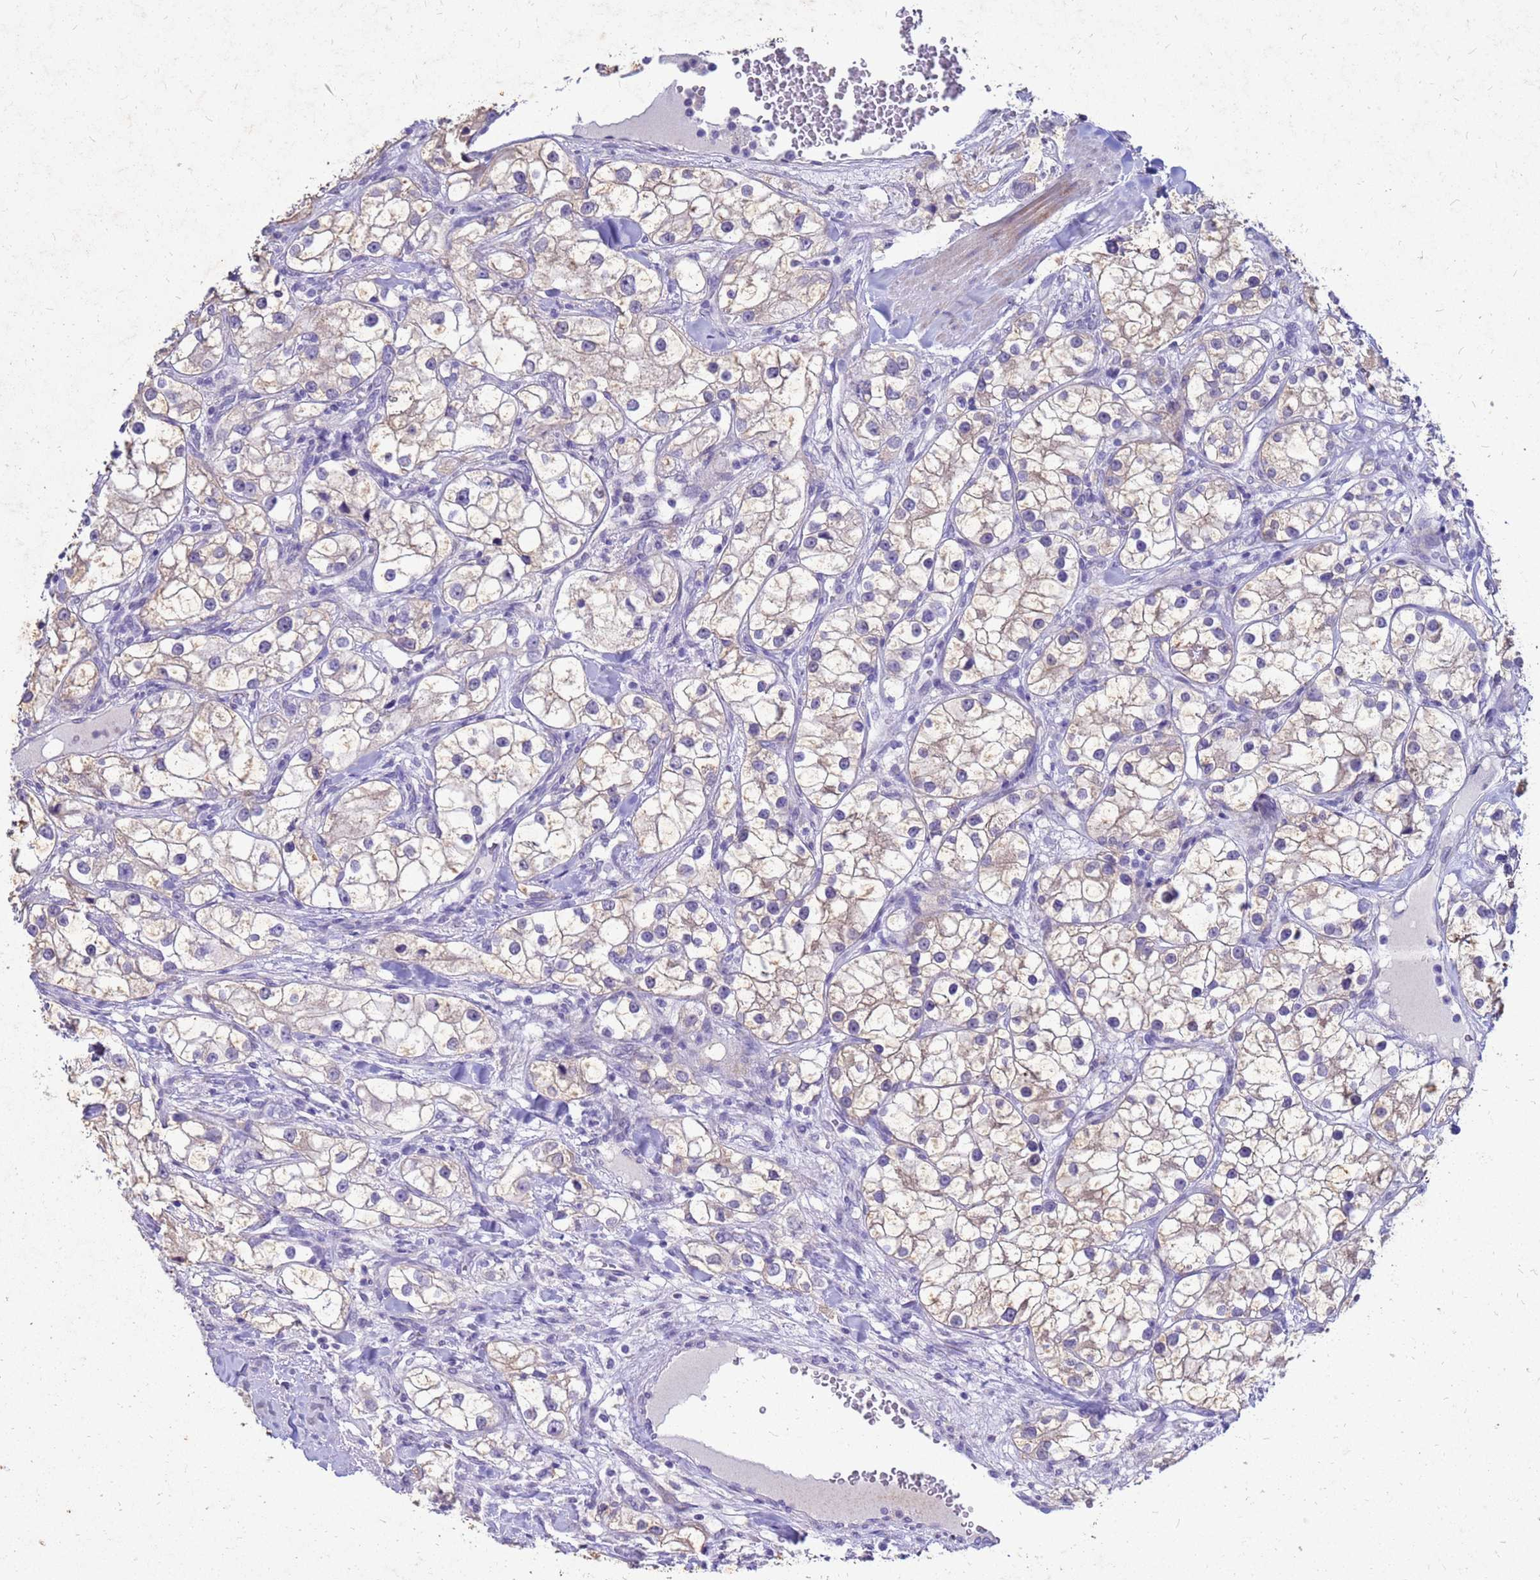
{"staining": {"intensity": "weak", "quantity": ">75%", "location": "cytoplasmic/membranous"}, "tissue": "renal cancer", "cell_type": "Tumor cells", "image_type": "cancer", "snomed": [{"axis": "morphology", "description": "Adenocarcinoma, NOS"}, {"axis": "topography", "description": "Kidney"}], "caption": "Renal adenocarcinoma was stained to show a protein in brown. There is low levels of weak cytoplasmic/membranous staining in about >75% of tumor cells.", "gene": "AKR1C1", "patient": {"sex": "male", "age": 77}}